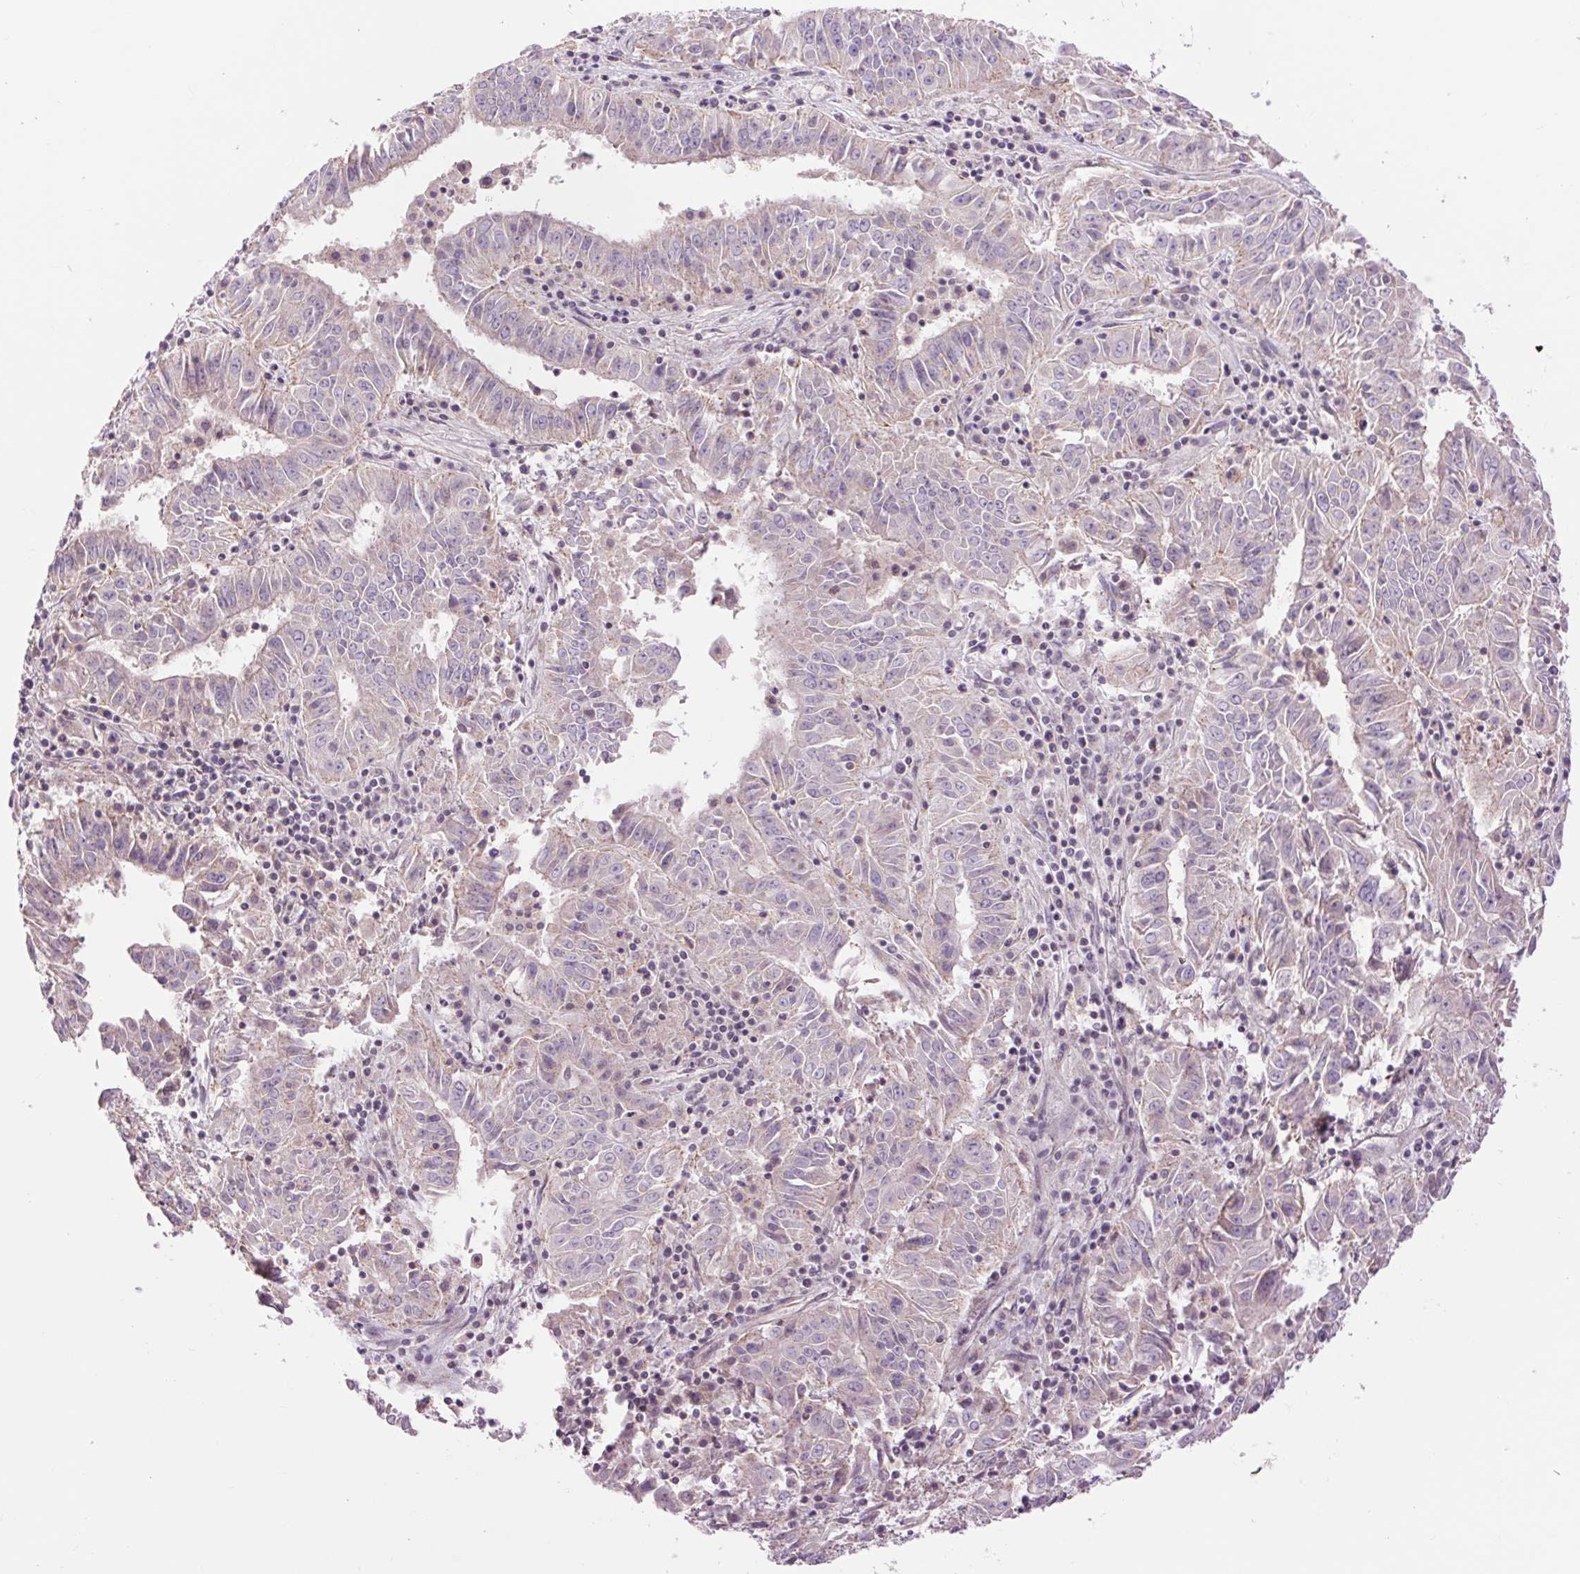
{"staining": {"intensity": "negative", "quantity": "none", "location": "none"}, "tissue": "pancreatic cancer", "cell_type": "Tumor cells", "image_type": "cancer", "snomed": [{"axis": "morphology", "description": "Adenocarcinoma, NOS"}, {"axis": "topography", "description": "Pancreas"}], "caption": "The immunohistochemistry (IHC) micrograph has no significant expression in tumor cells of pancreatic cancer (adenocarcinoma) tissue. Nuclei are stained in blue.", "gene": "CTNNA3", "patient": {"sex": "male", "age": 63}}